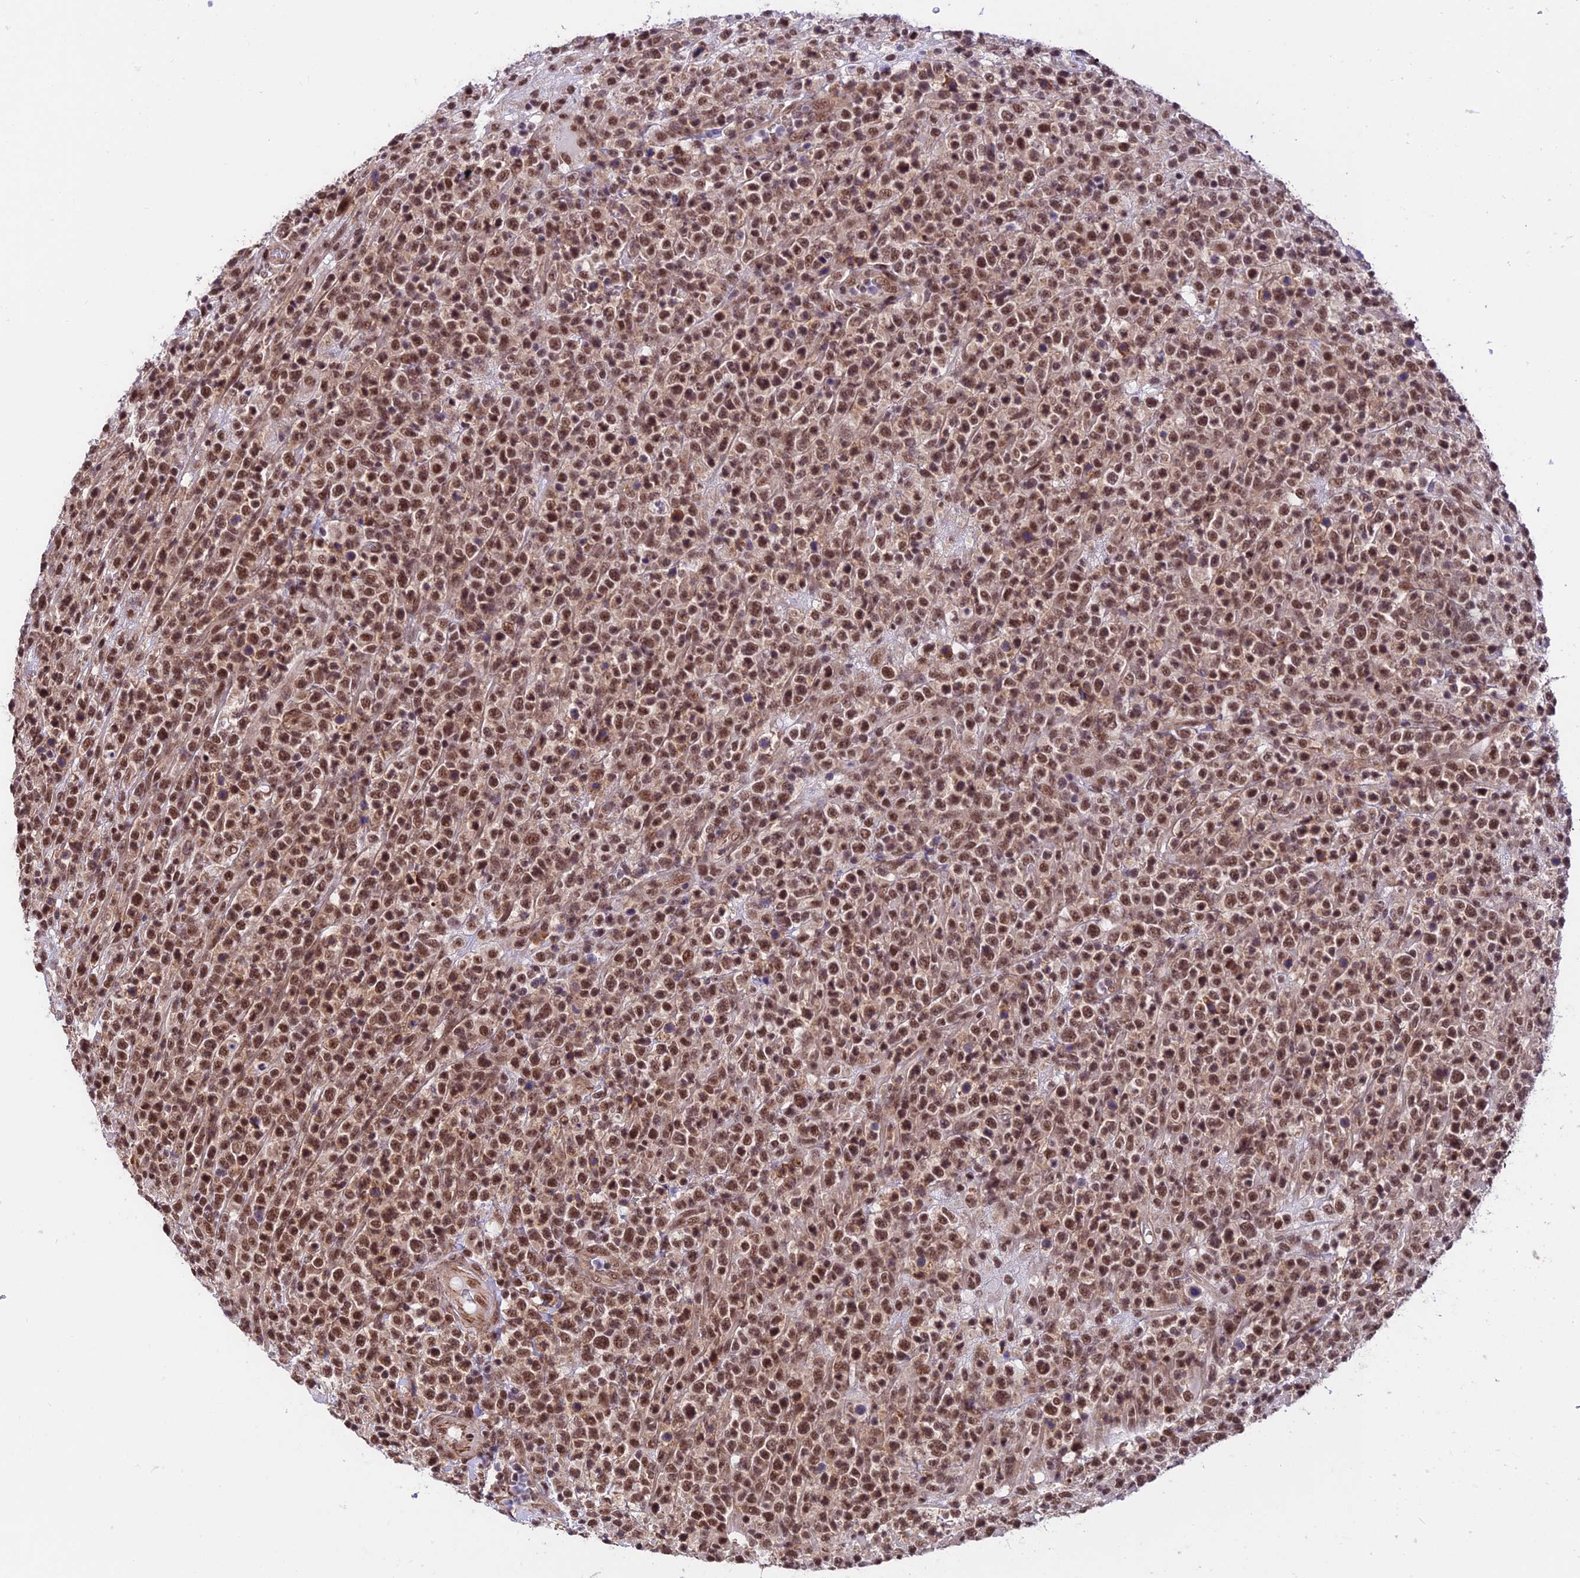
{"staining": {"intensity": "moderate", "quantity": ">75%", "location": "nuclear"}, "tissue": "lymphoma", "cell_type": "Tumor cells", "image_type": "cancer", "snomed": [{"axis": "morphology", "description": "Malignant lymphoma, non-Hodgkin's type, High grade"}, {"axis": "topography", "description": "Colon"}], "caption": "Moderate nuclear staining for a protein is present in about >75% of tumor cells of high-grade malignant lymphoma, non-Hodgkin's type using IHC.", "gene": "RBM42", "patient": {"sex": "female", "age": 53}}